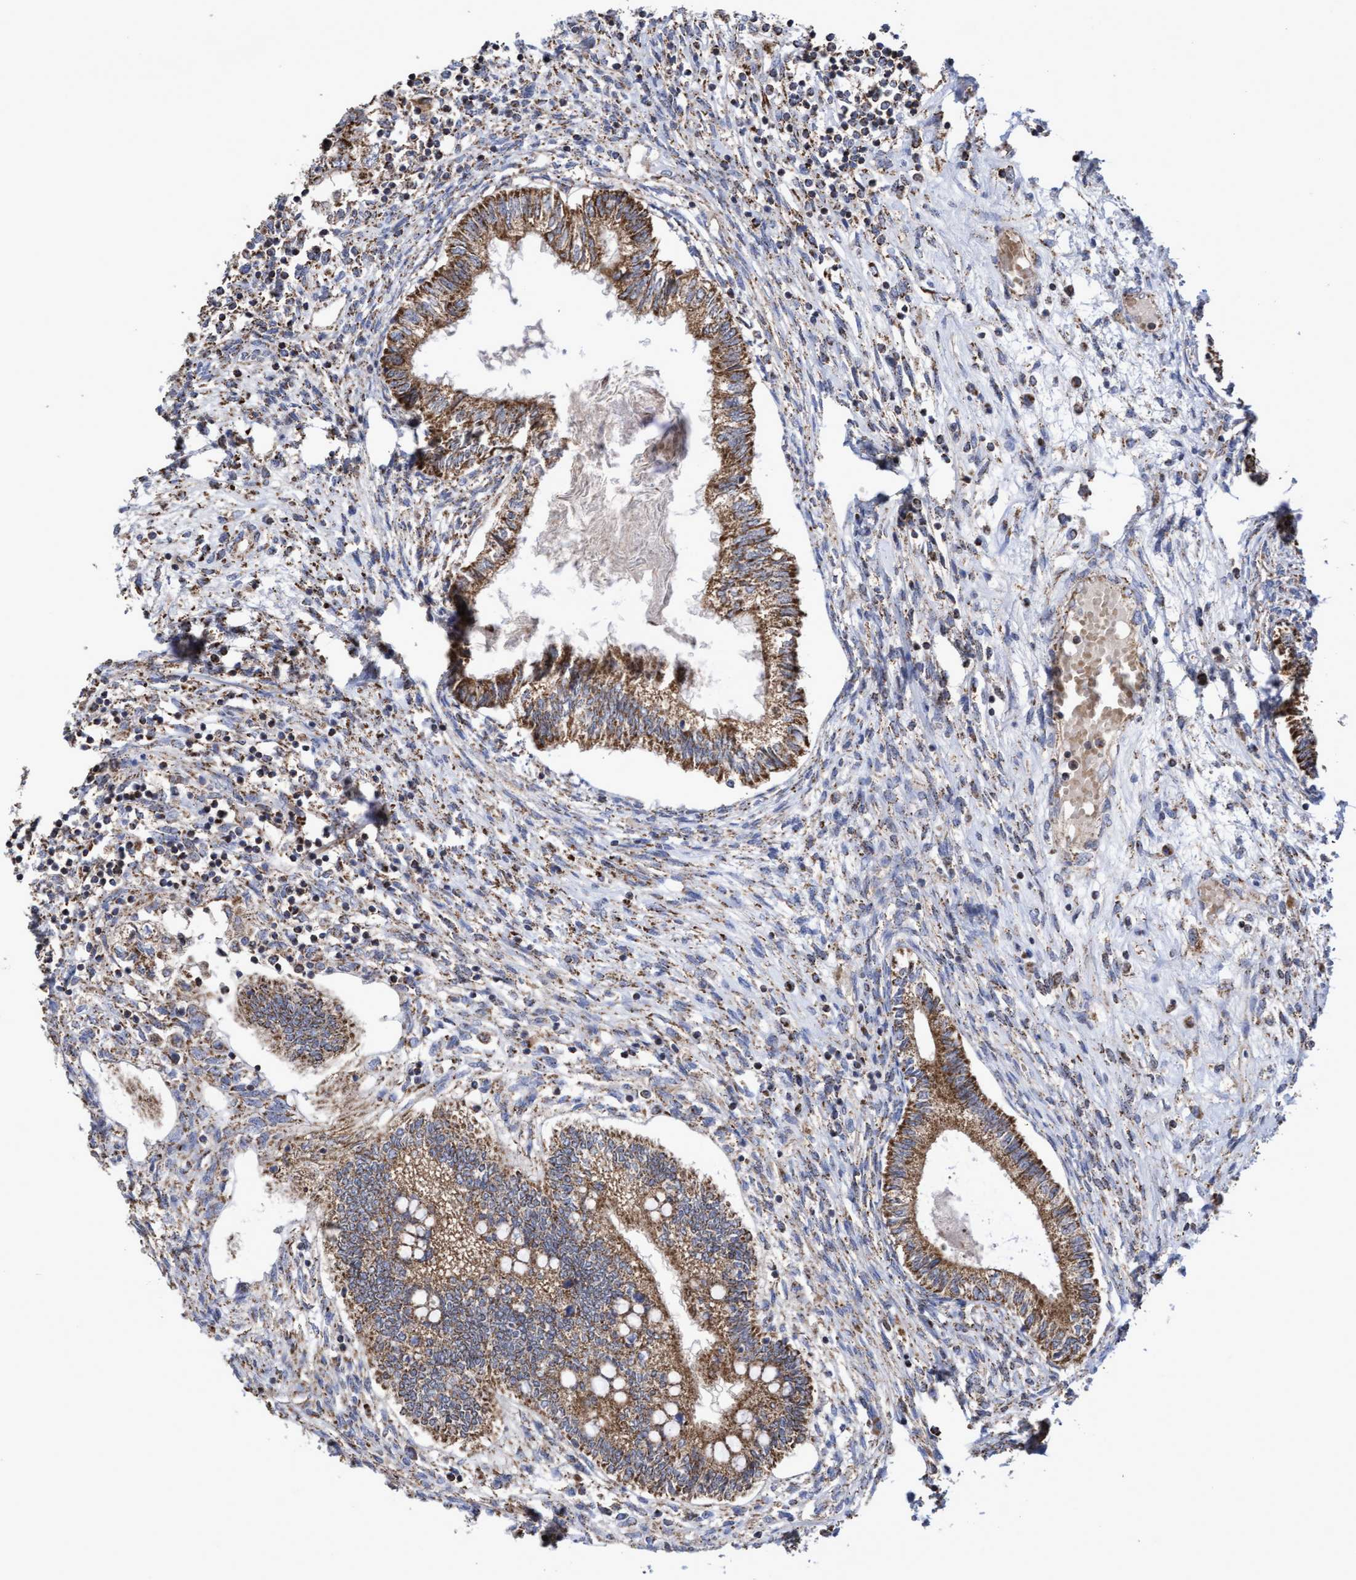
{"staining": {"intensity": "moderate", "quantity": ">75%", "location": "cytoplasmic/membranous"}, "tissue": "testis cancer", "cell_type": "Tumor cells", "image_type": "cancer", "snomed": [{"axis": "morphology", "description": "Seminoma, NOS"}, {"axis": "topography", "description": "Testis"}], "caption": "DAB (3,3'-diaminobenzidine) immunohistochemical staining of human seminoma (testis) reveals moderate cytoplasmic/membranous protein positivity in approximately >75% of tumor cells. The staining was performed using DAB, with brown indicating positive protein expression. Nuclei are stained blue with hematoxylin.", "gene": "COBL", "patient": {"sex": "male", "age": 28}}